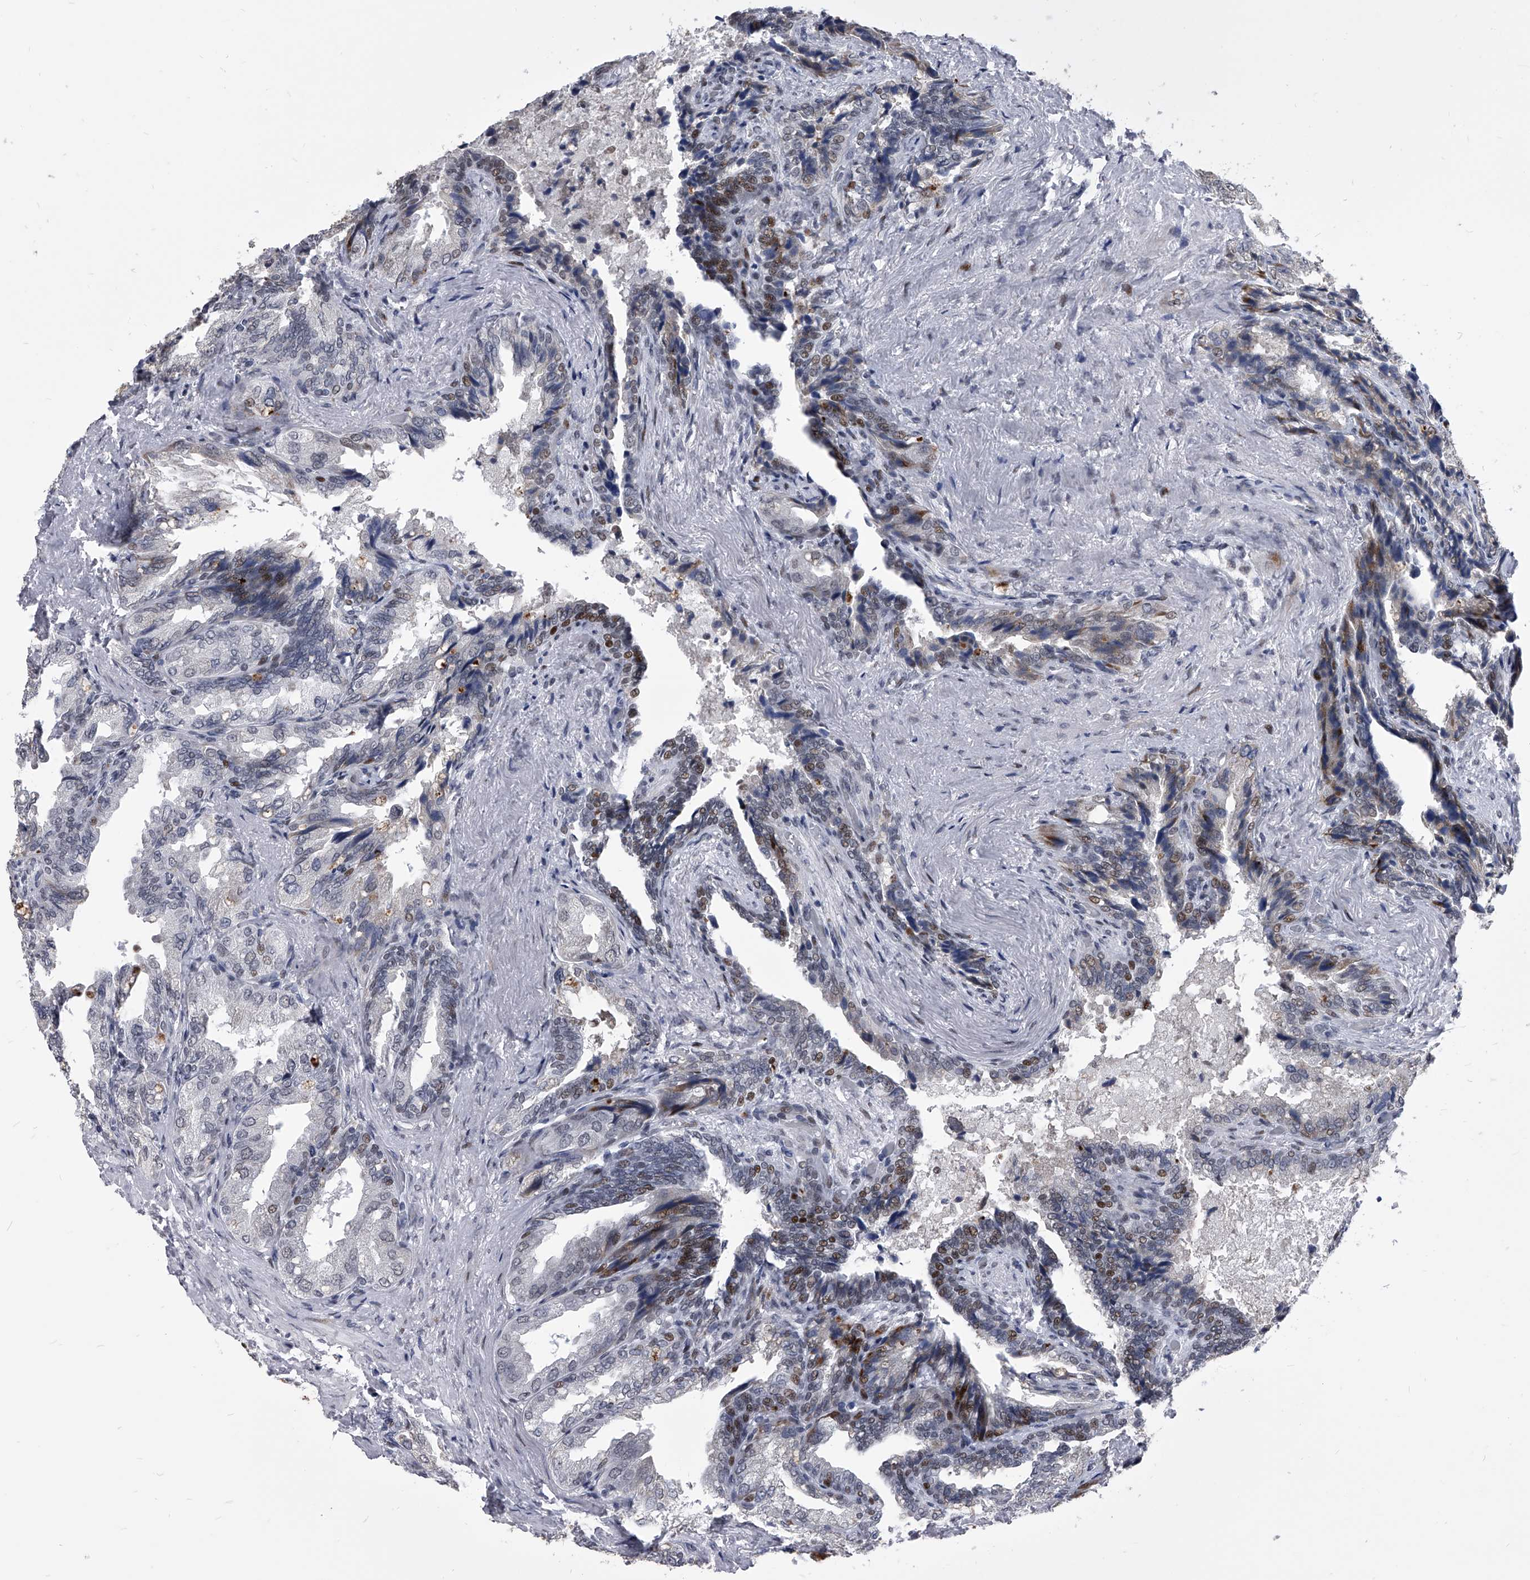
{"staining": {"intensity": "moderate", "quantity": "25%-75%", "location": "nuclear"}, "tissue": "seminal vesicle", "cell_type": "Glandular cells", "image_type": "normal", "snomed": [{"axis": "morphology", "description": "Normal tissue, NOS"}, {"axis": "topography", "description": "Seminal veicle"}, {"axis": "topography", "description": "Peripheral nerve tissue"}], "caption": "Immunohistochemistry (IHC) micrograph of unremarkable seminal vesicle: human seminal vesicle stained using immunohistochemistry demonstrates medium levels of moderate protein expression localized specifically in the nuclear of glandular cells, appearing as a nuclear brown color.", "gene": "CMTR1", "patient": {"sex": "male", "age": 63}}